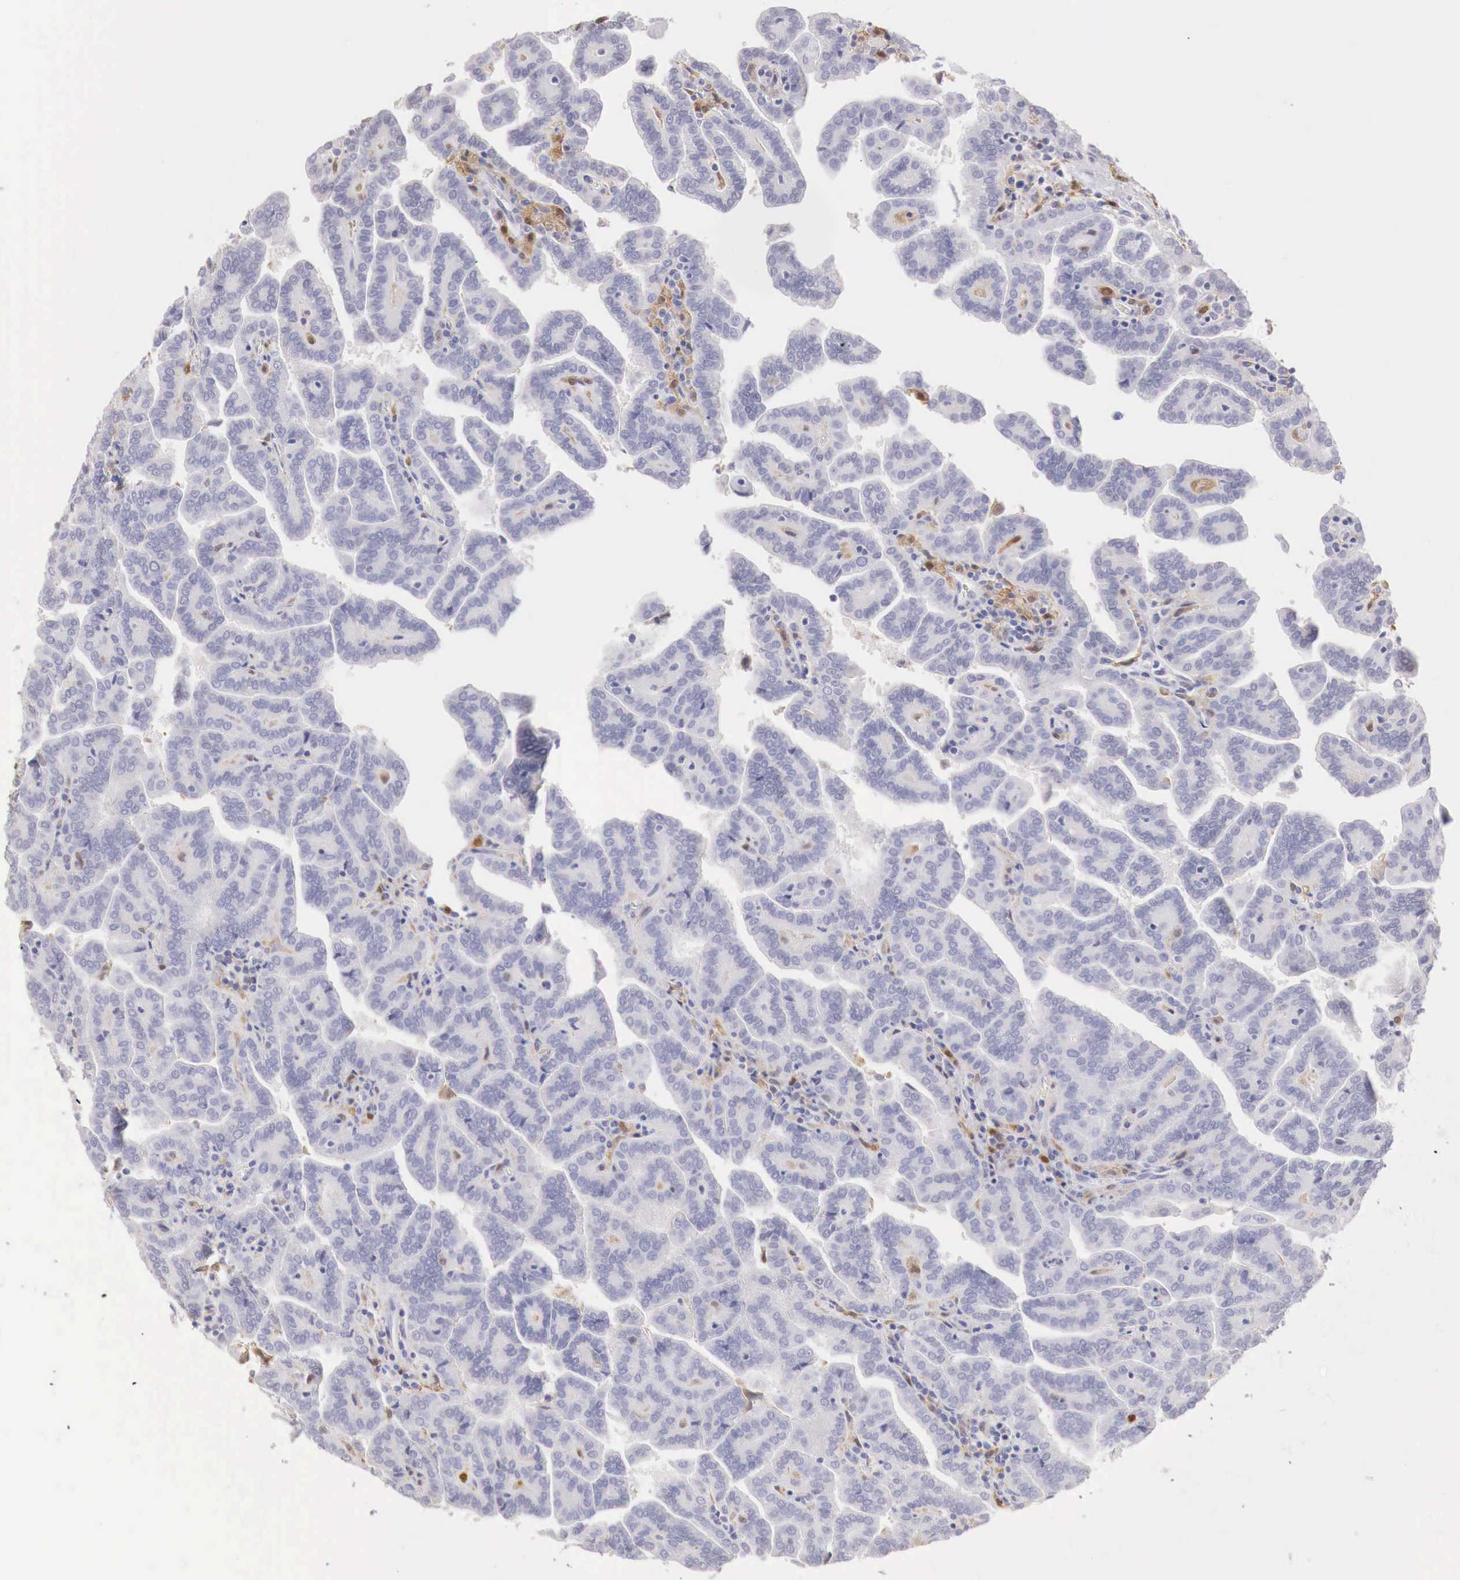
{"staining": {"intensity": "negative", "quantity": "none", "location": "none"}, "tissue": "renal cancer", "cell_type": "Tumor cells", "image_type": "cancer", "snomed": [{"axis": "morphology", "description": "Adenocarcinoma, NOS"}, {"axis": "topography", "description": "Kidney"}], "caption": "Micrograph shows no significant protein staining in tumor cells of renal adenocarcinoma.", "gene": "RENBP", "patient": {"sex": "male", "age": 61}}